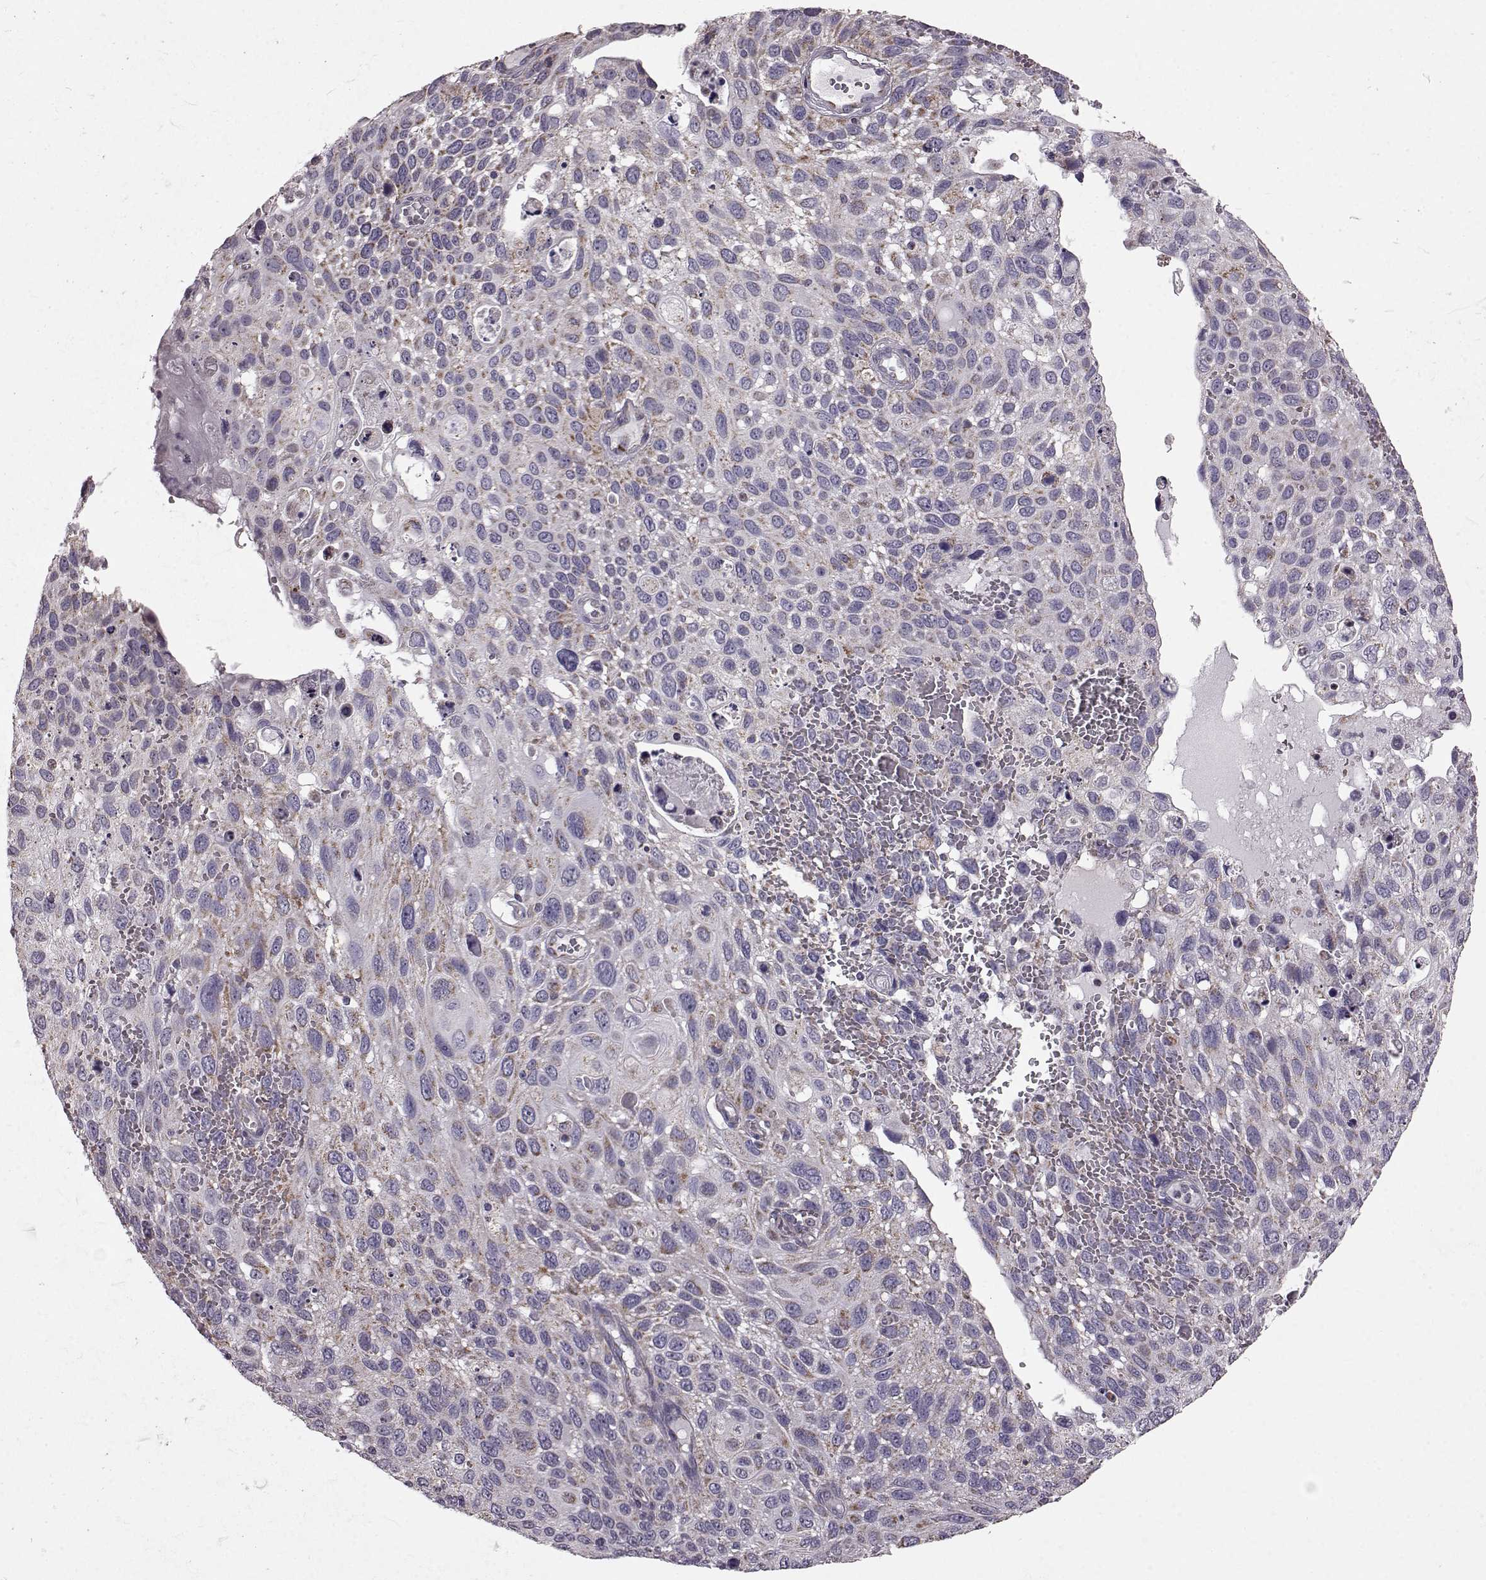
{"staining": {"intensity": "weak", "quantity": "25%-75%", "location": "cytoplasmic/membranous"}, "tissue": "cervical cancer", "cell_type": "Tumor cells", "image_type": "cancer", "snomed": [{"axis": "morphology", "description": "Squamous cell carcinoma, NOS"}, {"axis": "topography", "description": "Cervix"}], "caption": "The histopathology image demonstrates immunohistochemical staining of cervical cancer (squamous cell carcinoma). There is weak cytoplasmic/membranous staining is appreciated in approximately 25%-75% of tumor cells.", "gene": "FAM8A1", "patient": {"sex": "female", "age": 70}}